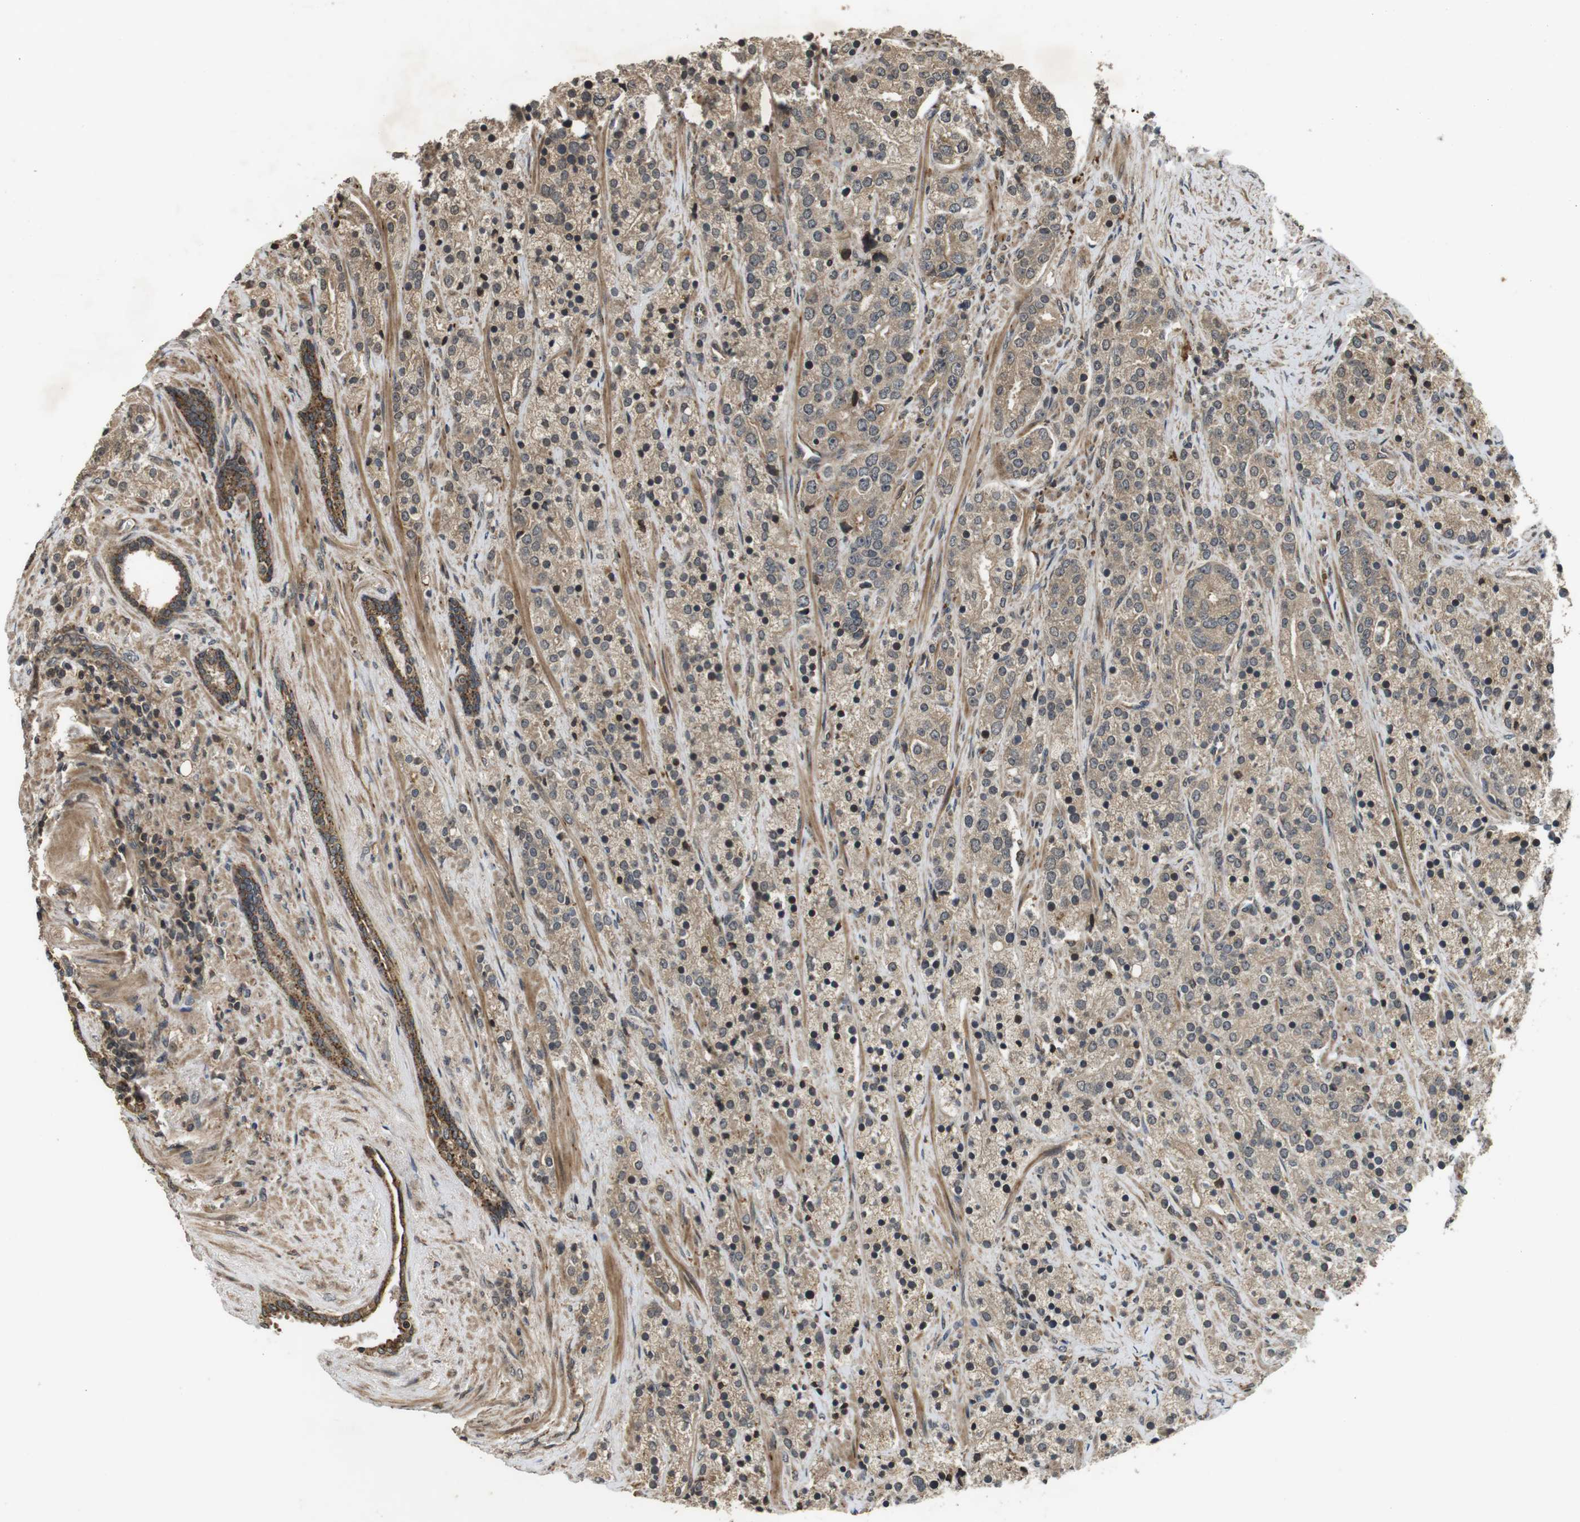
{"staining": {"intensity": "weak", "quantity": ">75%", "location": "cytoplasmic/membranous"}, "tissue": "prostate cancer", "cell_type": "Tumor cells", "image_type": "cancer", "snomed": [{"axis": "morphology", "description": "Adenocarcinoma, High grade"}, {"axis": "topography", "description": "Prostate"}], "caption": "Immunohistochemical staining of adenocarcinoma (high-grade) (prostate) shows low levels of weak cytoplasmic/membranous protein staining in about >75% of tumor cells.", "gene": "FZD10", "patient": {"sex": "male", "age": 71}}